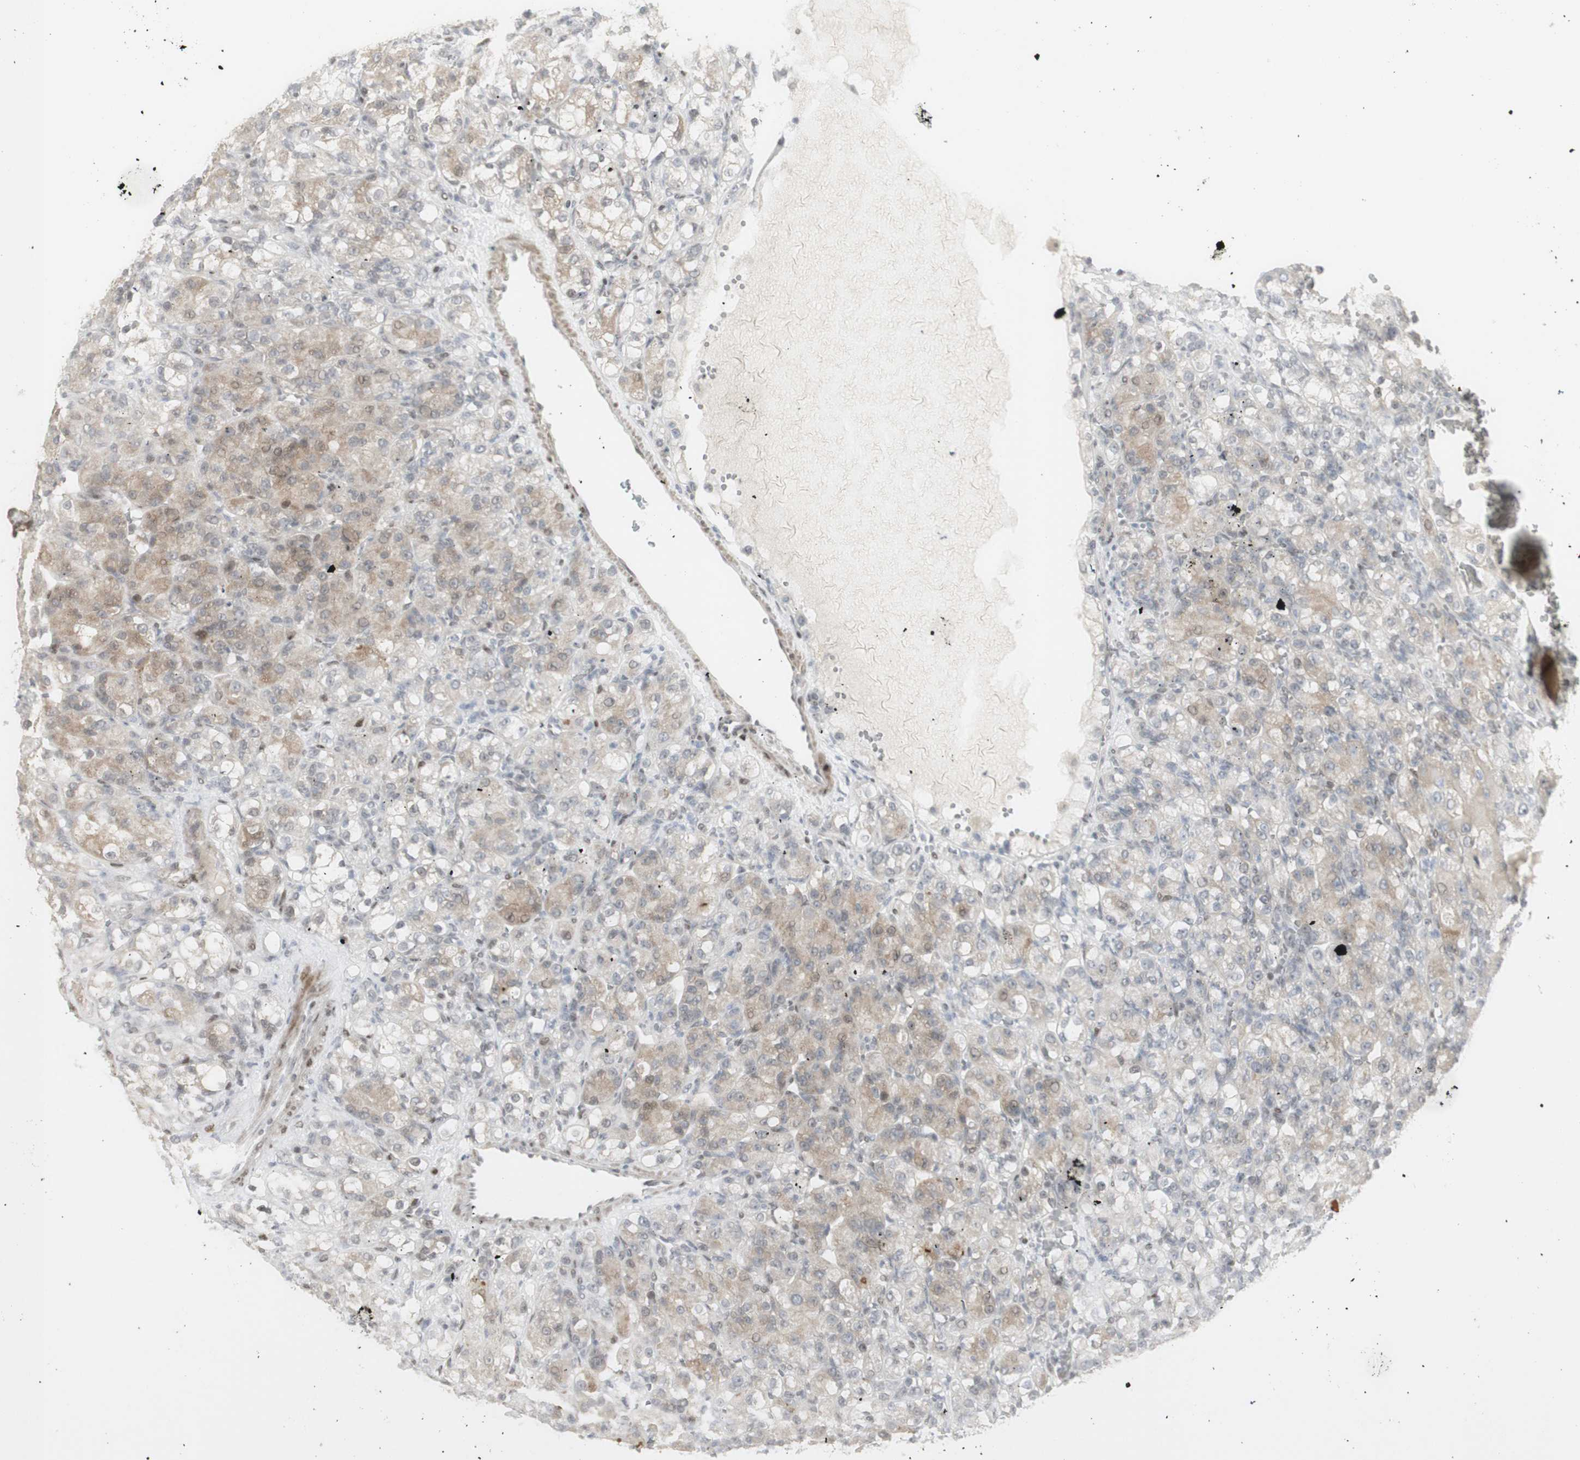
{"staining": {"intensity": "weak", "quantity": "25%-75%", "location": "cytoplasmic/membranous"}, "tissue": "renal cancer", "cell_type": "Tumor cells", "image_type": "cancer", "snomed": [{"axis": "morphology", "description": "Adenocarcinoma, NOS"}, {"axis": "topography", "description": "Kidney"}], "caption": "Immunohistochemical staining of renal cancer demonstrates weak cytoplasmic/membranous protein staining in approximately 25%-75% of tumor cells.", "gene": "C1orf116", "patient": {"sex": "male", "age": 61}}